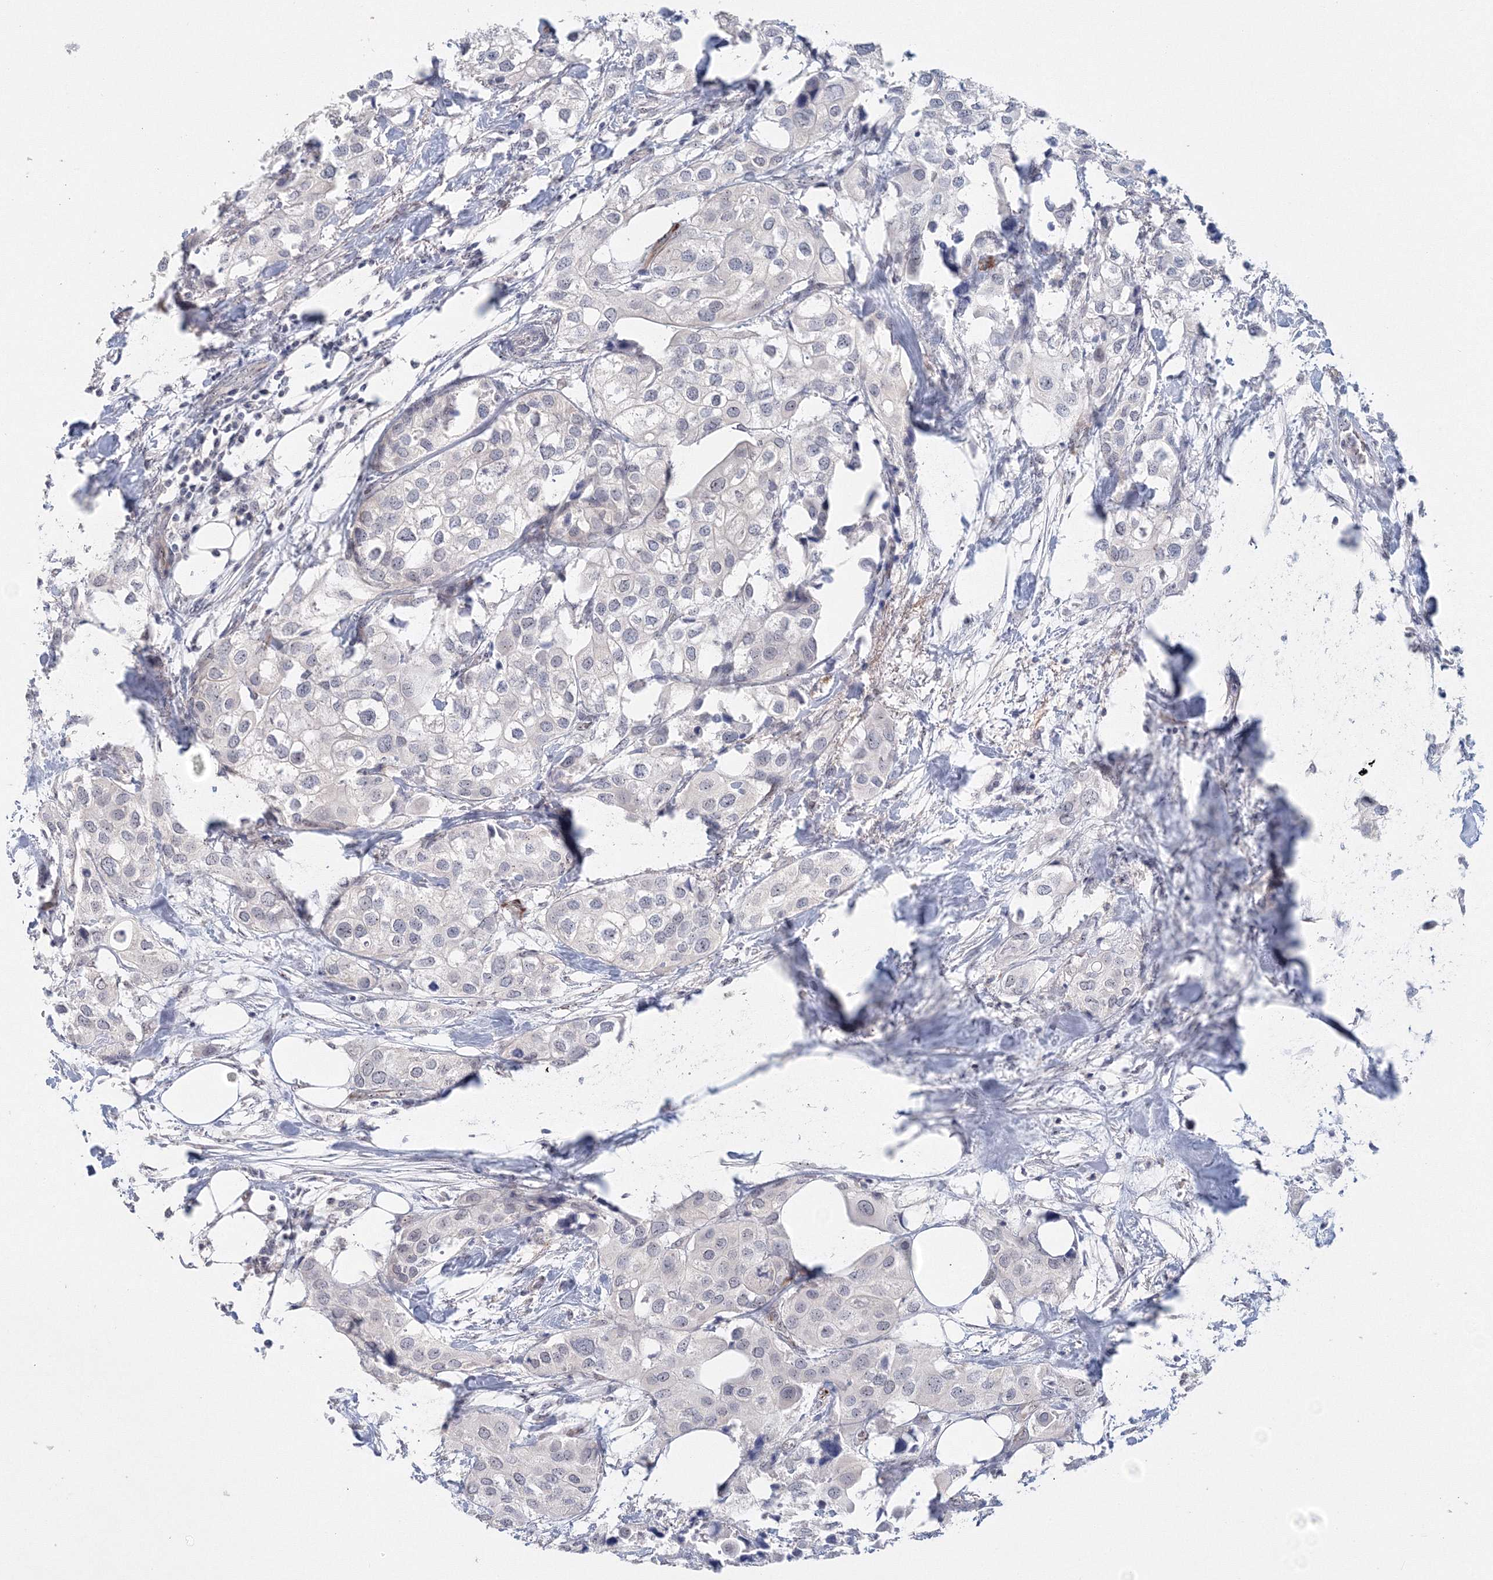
{"staining": {"intensity": "negative", "quantity": "none", "location": "none"}, "tissue": "urothelial cancer", "cell_type": "Tumor cells", "image_type": "cancer", "snomed": [{"axis": "morphology", "description": "Urothelial carcinoma, High grade"}, {"axis": "topography", "description": "Urinary bladder"}], "caption": "Tumor cells show no significant protein positivity in urothelial cancer.", "gene": "SIRT7", "patient": {"sex": "male", "age": 64}}